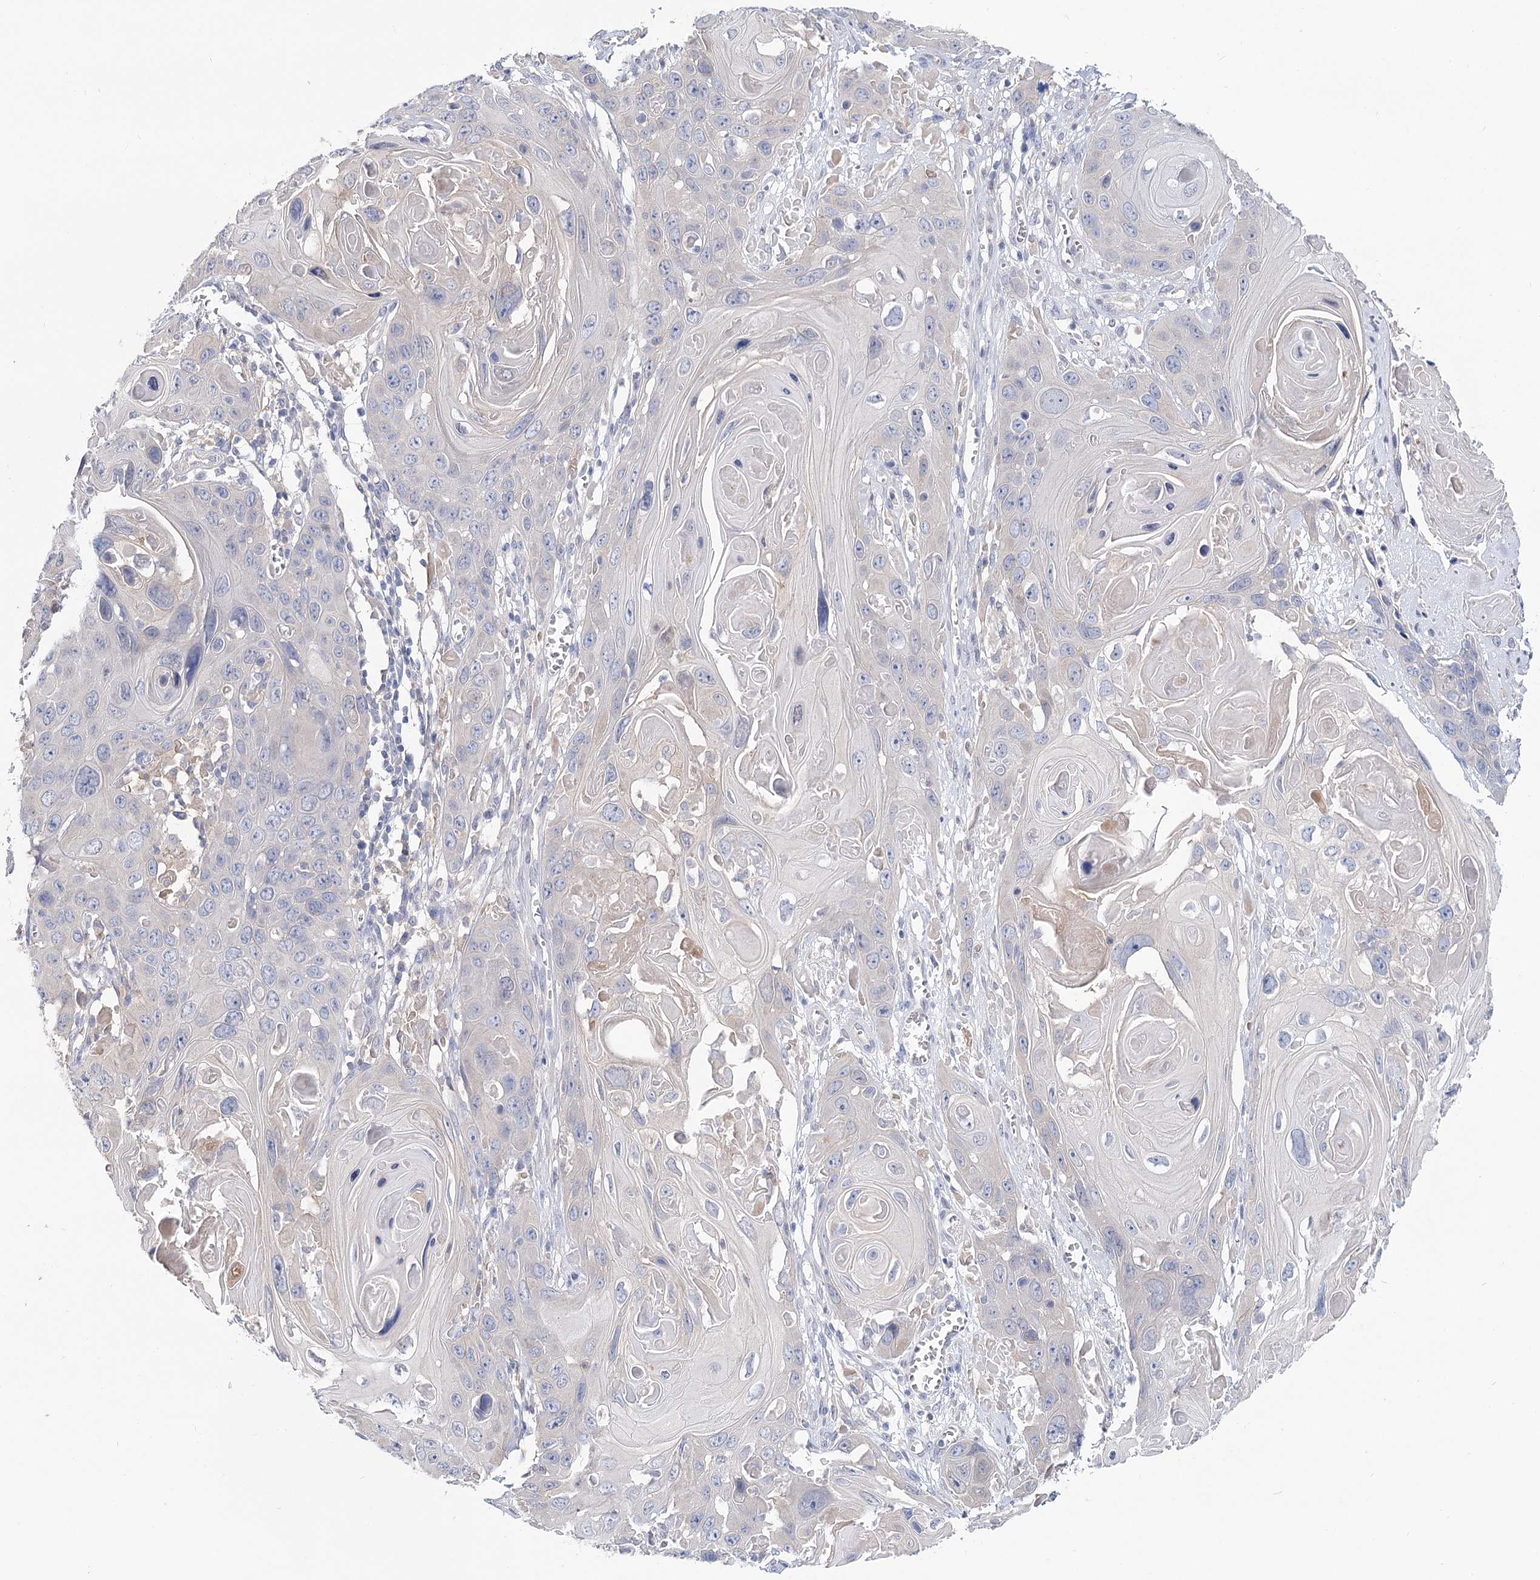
{"staining": {"intensity": "negative", "quantity": "none", "location": "none"}, "tissue": "skin cancer", "cell_type": "Tumor cells", "image_type": "cancer", "snomed": [{"axis": "morphology", "description": "Squamous cell carcinoma, NOS"}, {"axis": "topography", "description": "Skin"}], "caption": "Skin squamous cell carcinoma stained for a protein using immunohistochemistry (IHC) shows no expression tumor cells.", "gene": "UGP2", "patient": {"sex": "male", "age": 55}}